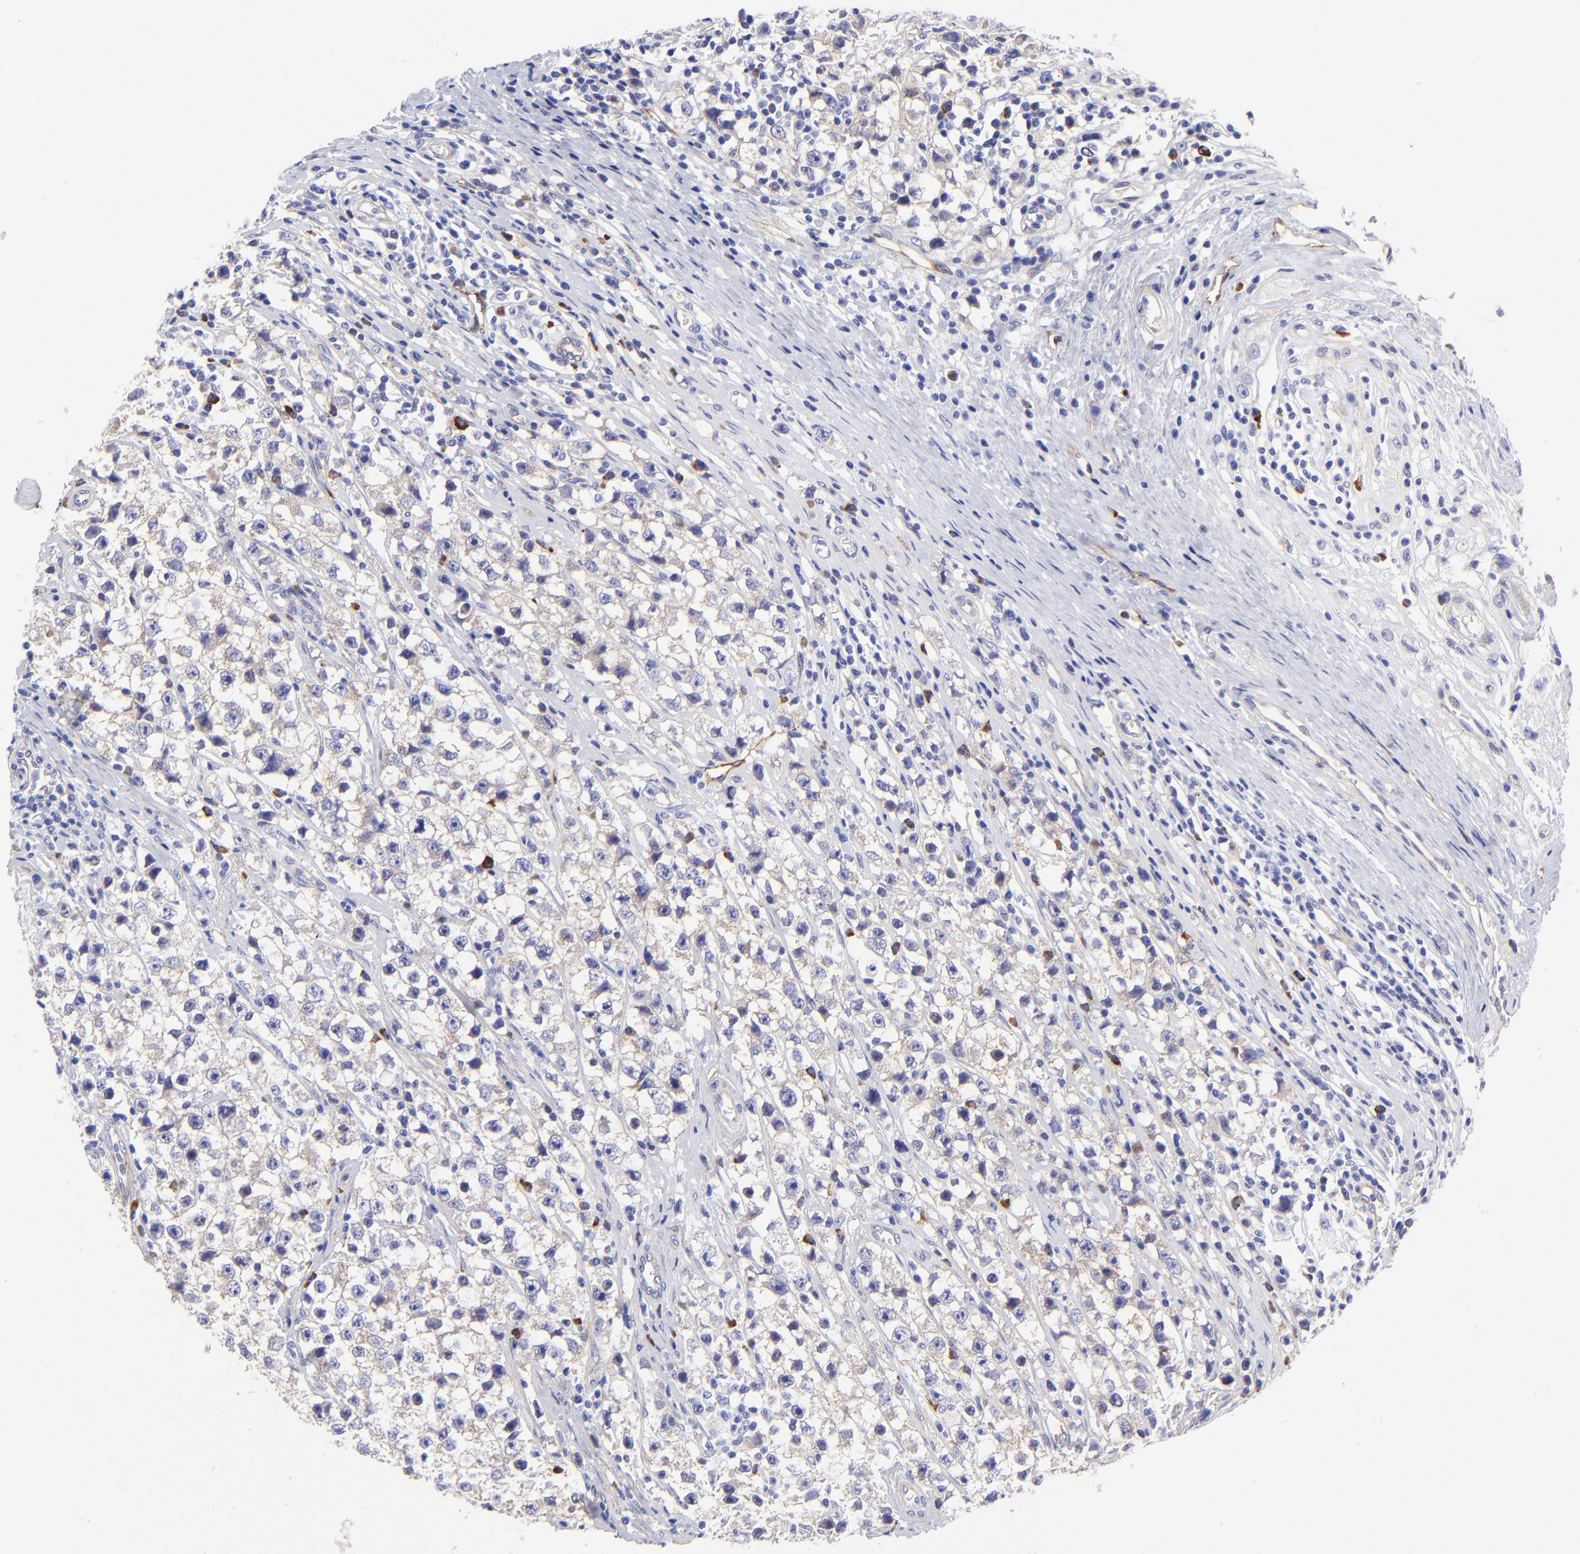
{"staining": {"intensity": "weak", "quantity": "<25%", "location": "cytoplasmic/membranous"}, "tissue": "testis cancer", "cell_type": "Tumor cells", "image_type": "cancer", "snomed": [{"axis": "morphology", "description": "Seminoma, NOS"}, {"axis": "topography", "description": "Testis"}], "caption": "High power microscopy image of an immunohistochemistry histopathology image of testis seminoma, revealing no significant staining in tumor cells.", "gene": "PPFIBP1", "patient": {"sex": "male", "age": 35}}